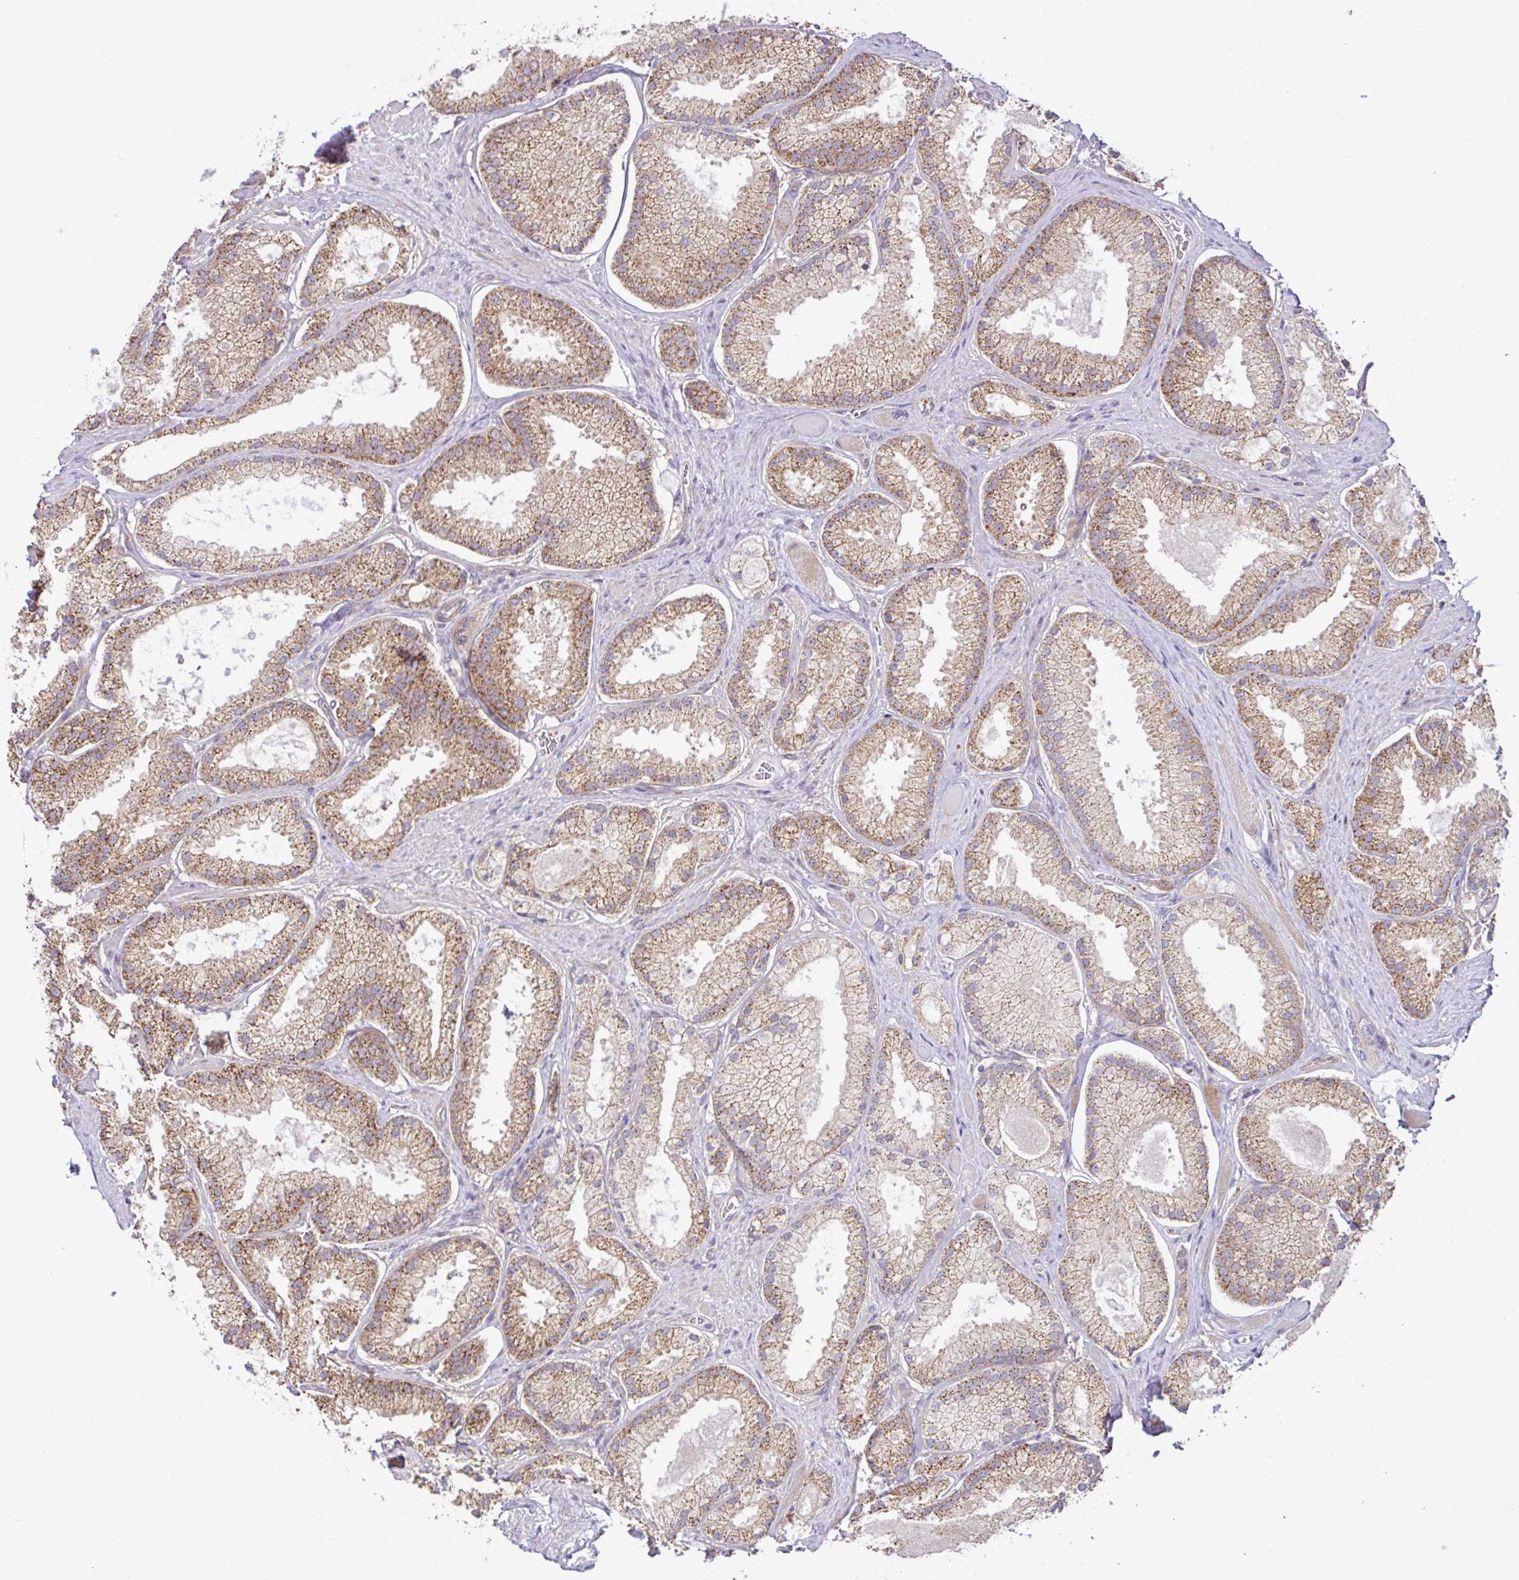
{"staining": {"intensity": "moderate", "quantity": ">75%", "location": "cytoplasmic/membranous"}, "tissue": "prostate cancer", "cell_type": "Tumor cells", "image_type": "cancer", "snomed": [{"axis": "morphology", "description": "Adenocarcinoma, High grade"}, {"axis": "topography", "description": "Prostate"}], "caption": "IHC staining of prostate cancer (adenocarcinoma (high-grade)), which exhibits medium levels of moderate cytoplasmic/membranous staining in approximately >75% of tumor cells indicating moderate cytoplasmic/membranous protein staining. The staining was performed using DAB (brown) for protein detection and nuclei were counterstained in hematoxylin (blue).", "gene": "DLEU7", "patient": {"sex": "male", "age": 68}}